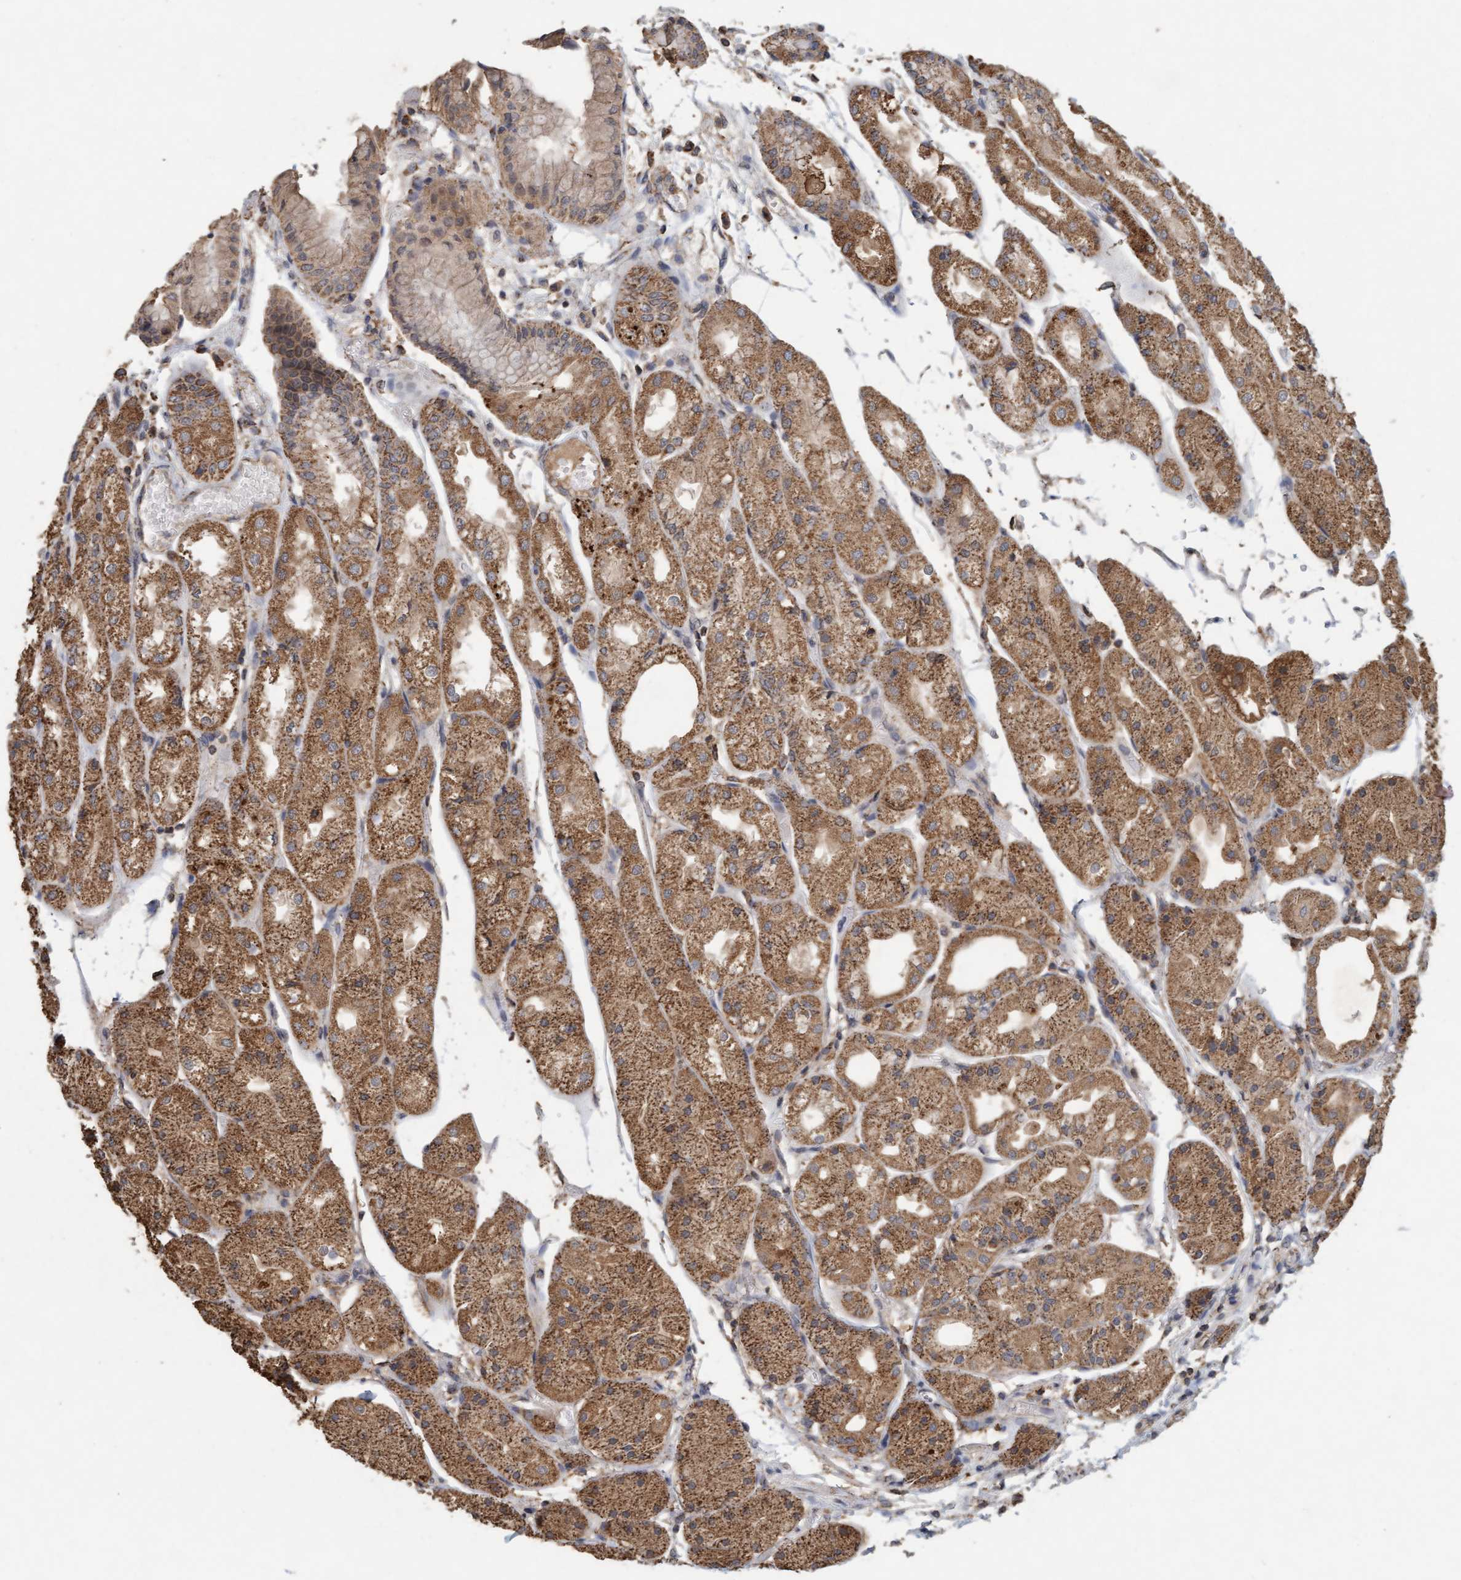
{"staining": {"intensity": "moderate", "quantity": ">75%", "location": "cytoplasmic/membranous"}, "tissue": "stomach", "cell_type": "Glandular cells", "image_type": "normal", "snomed": [{"axis": "morphology", "description": "Normal tissue, NOS"}, {"axis": "topography", "description": "Stomach, upper"}], "caption": "A photomicrograph of stomach stained for a protein demonstrates moderate cytoplasmic/membranous brown staining in glandular cells.", "gene": "VSIG8", "patient": {"sex": "male", "age": 72}}